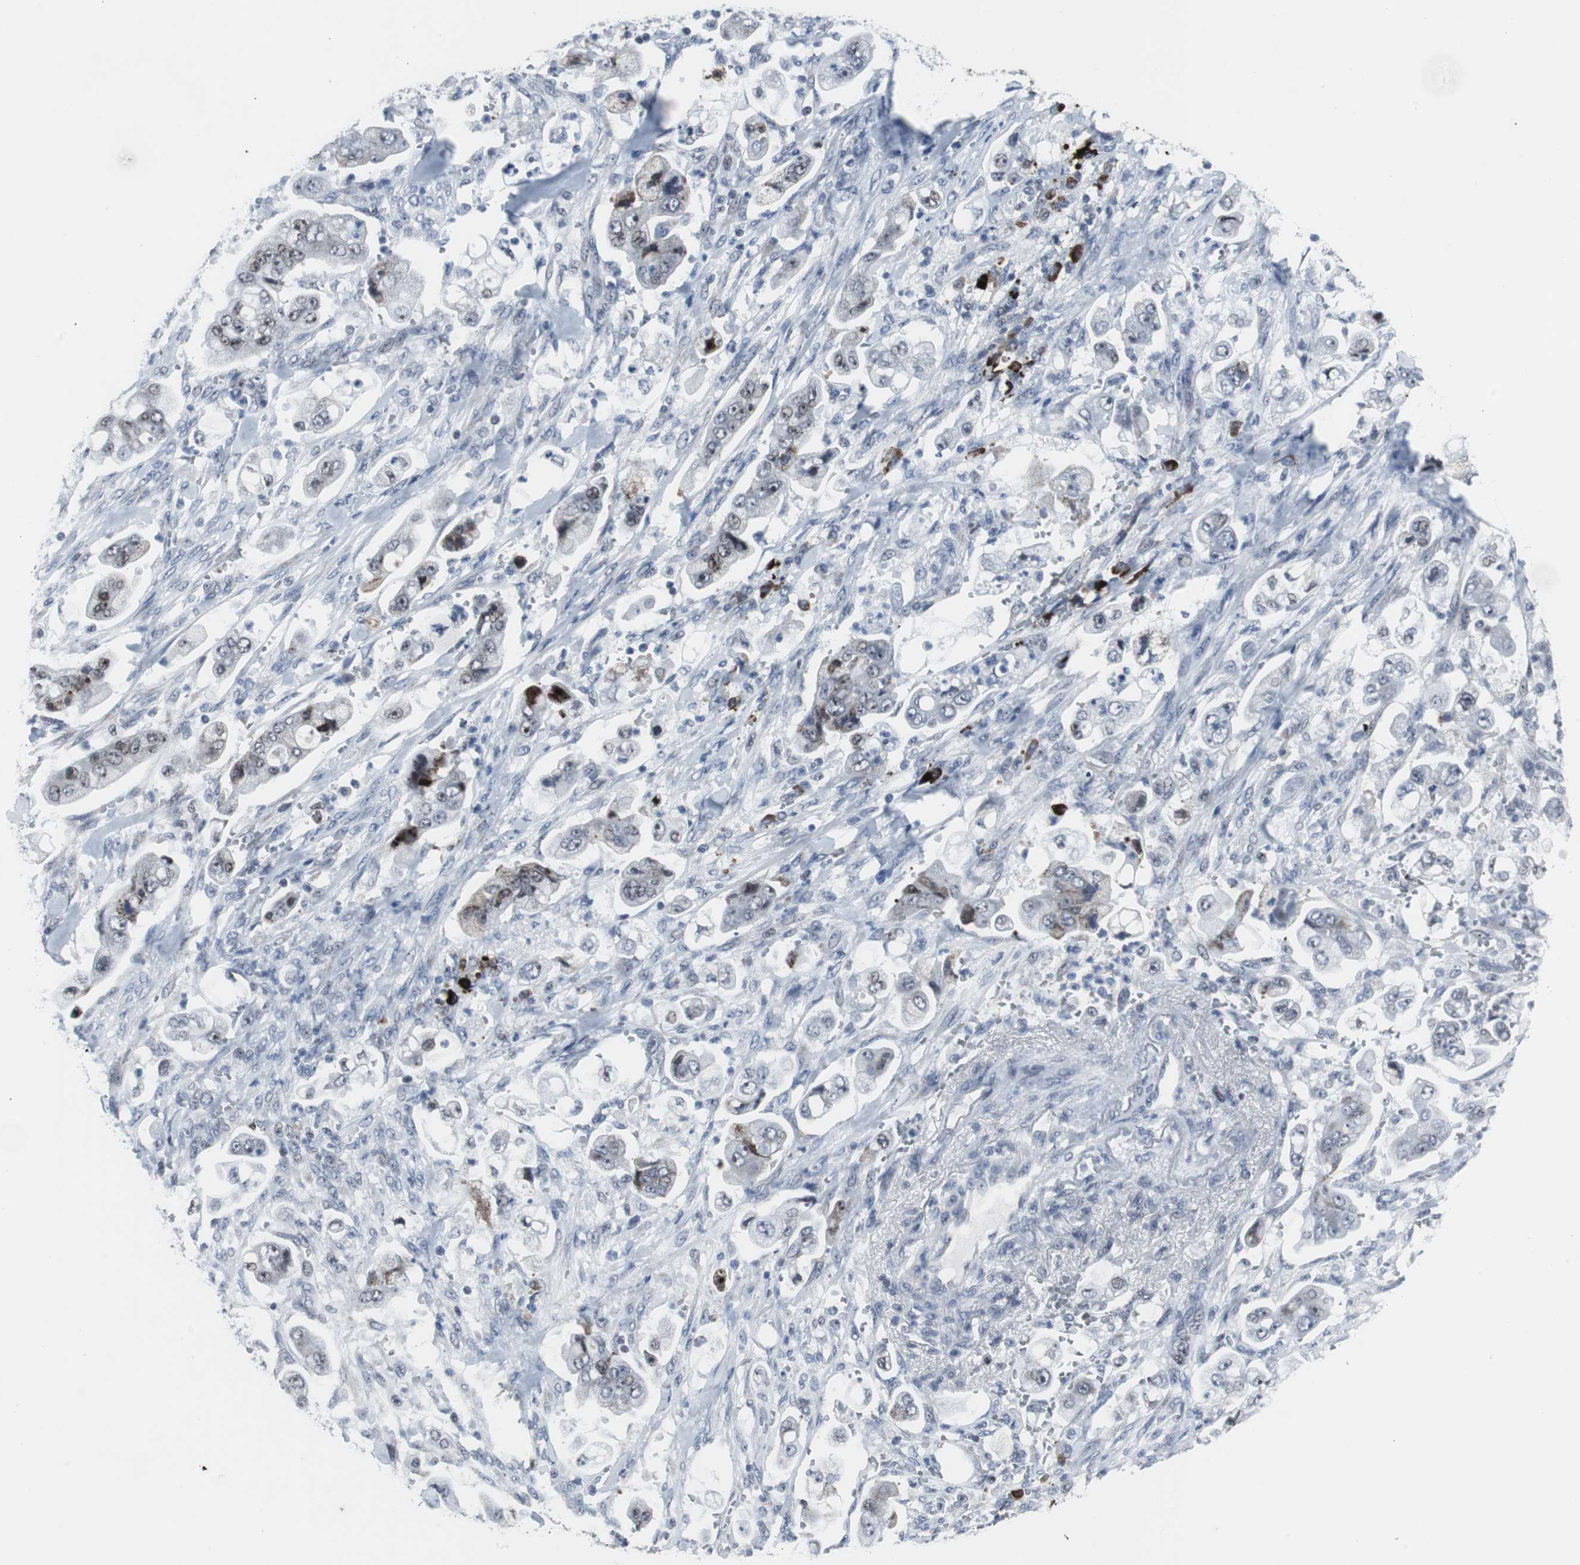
{"staining": {"intensity": "moderate", "quantity": "<25%", "location": "nuclear"}, "tissue": "stomach cancer", "cell_type": "Tumor cells", "image_type": "cancer", "snomed": [{"axis": "morphology", "description": "Adenocarcinoma, NOS"}, {"axis": "topography", "description": "Stomach"}], "caption": "IHC (DAB) staining of human stomach cancer (adenocarcinoma) exhibits moderate nuclear protein expression in approximately <25% of tumor cells. The staining was performed using DAB to visualize the protein expression in brown, while the nuclei were stained in blue with hematoxylin (Magnification: 20x).", "gene": "DOK1", "patient": {"sex": "male", "age": 62}}